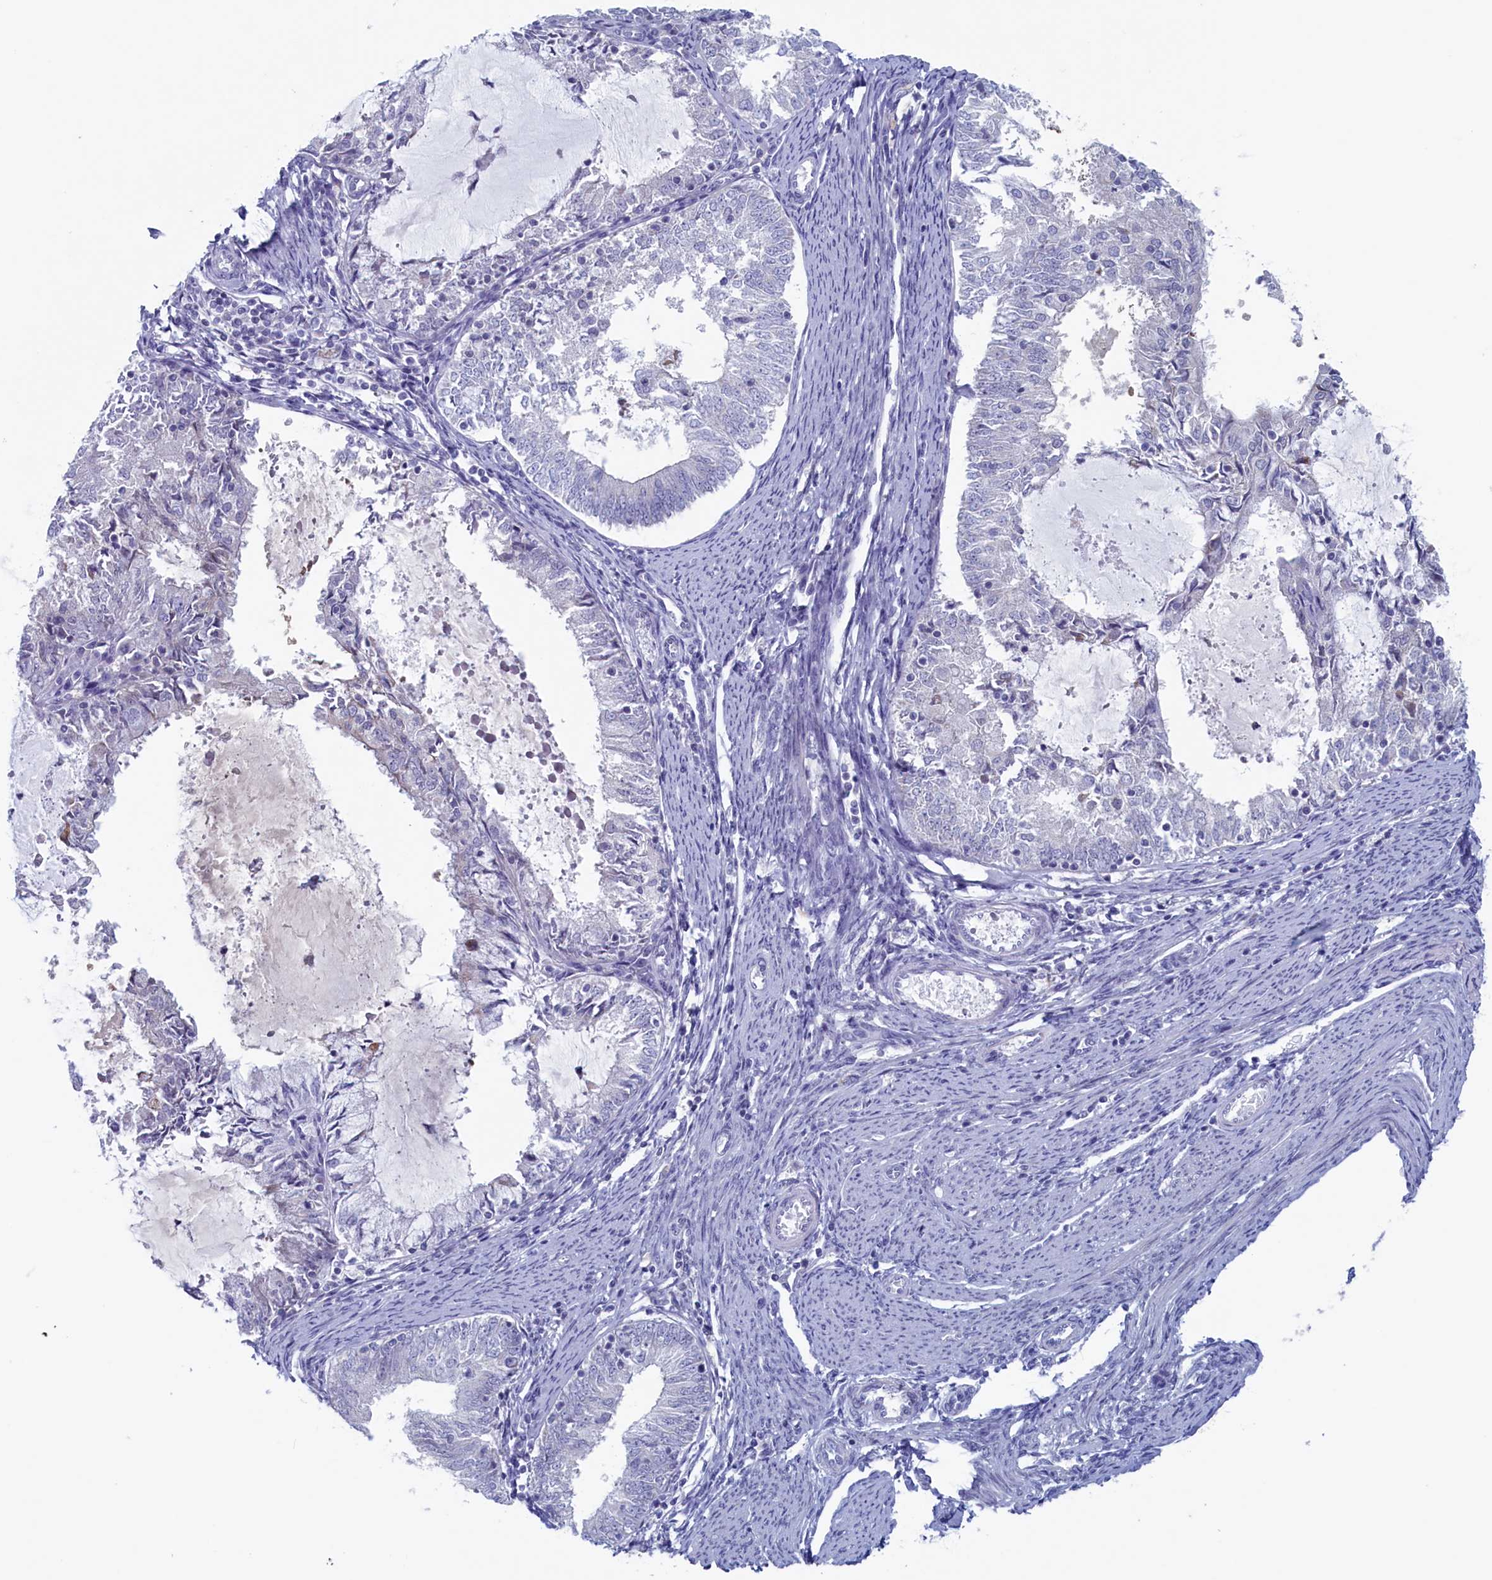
{"staining": {"intensity": "negative", "quantity": "none", "location": "none"}, "tissue": "endometrial cancer", "cell_type": "Tumor cells", "image_type": "cancer", "snomed": [{"axis": "morphology", "description": "Adenocarcinoma, NOS"}, {"axis": "topography", "description": "Endometrium"}], "caption": "Immunohistochemistry of human endometrial adenocarcinoma demonstrates no positivity in tumor cells. The staining was performed using DAB to visualize the protein expression in brown, while the nuclei were stained in blue with hematoxylin (Magnification: 20x).", "gene": "WDR76", "patient": {"sex": "female", "age": 57}}